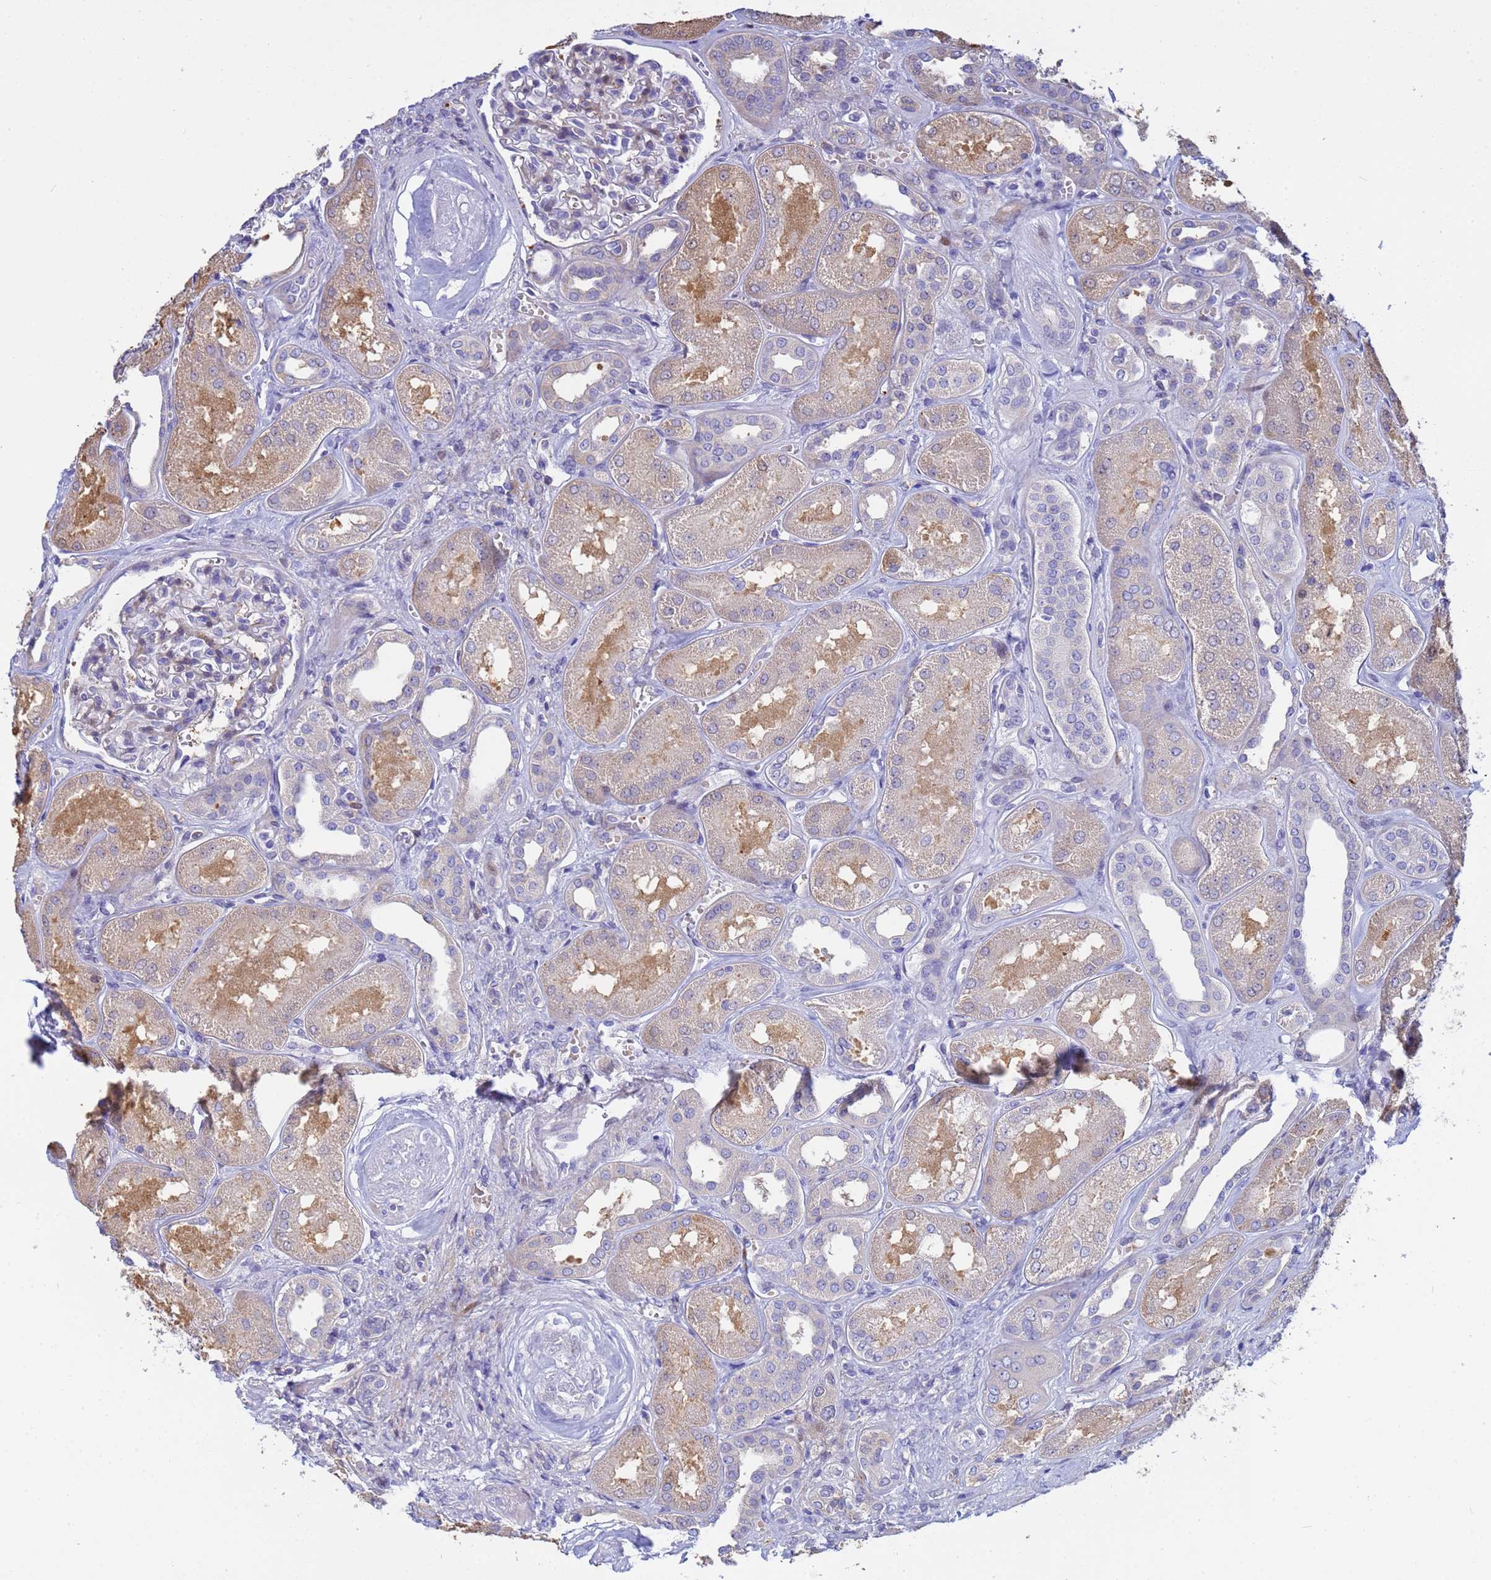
{"staining": {"intensity": "weak", "quantity": "<25%", "location": "cytoplasmic/membranous"}, "tissue": "kidney", "cell_type": "Cells in glomeruli", "image_type": "normal", "snomed": [{"axis": "morphology", "description": "Normal tissue, NOS"}, {"axis": "morphology", "description": "Adenocarcinoma, NOS"}, {"axis": "topography", "description": "Kidney"}], "caption": "This is an immunohistochemistry (IHC) micrograph of benign human kidney. There is no positivity in cells in glomeruli.", "gene": "PPP6R1", "patient": {"sex": "female", "age": 68}}